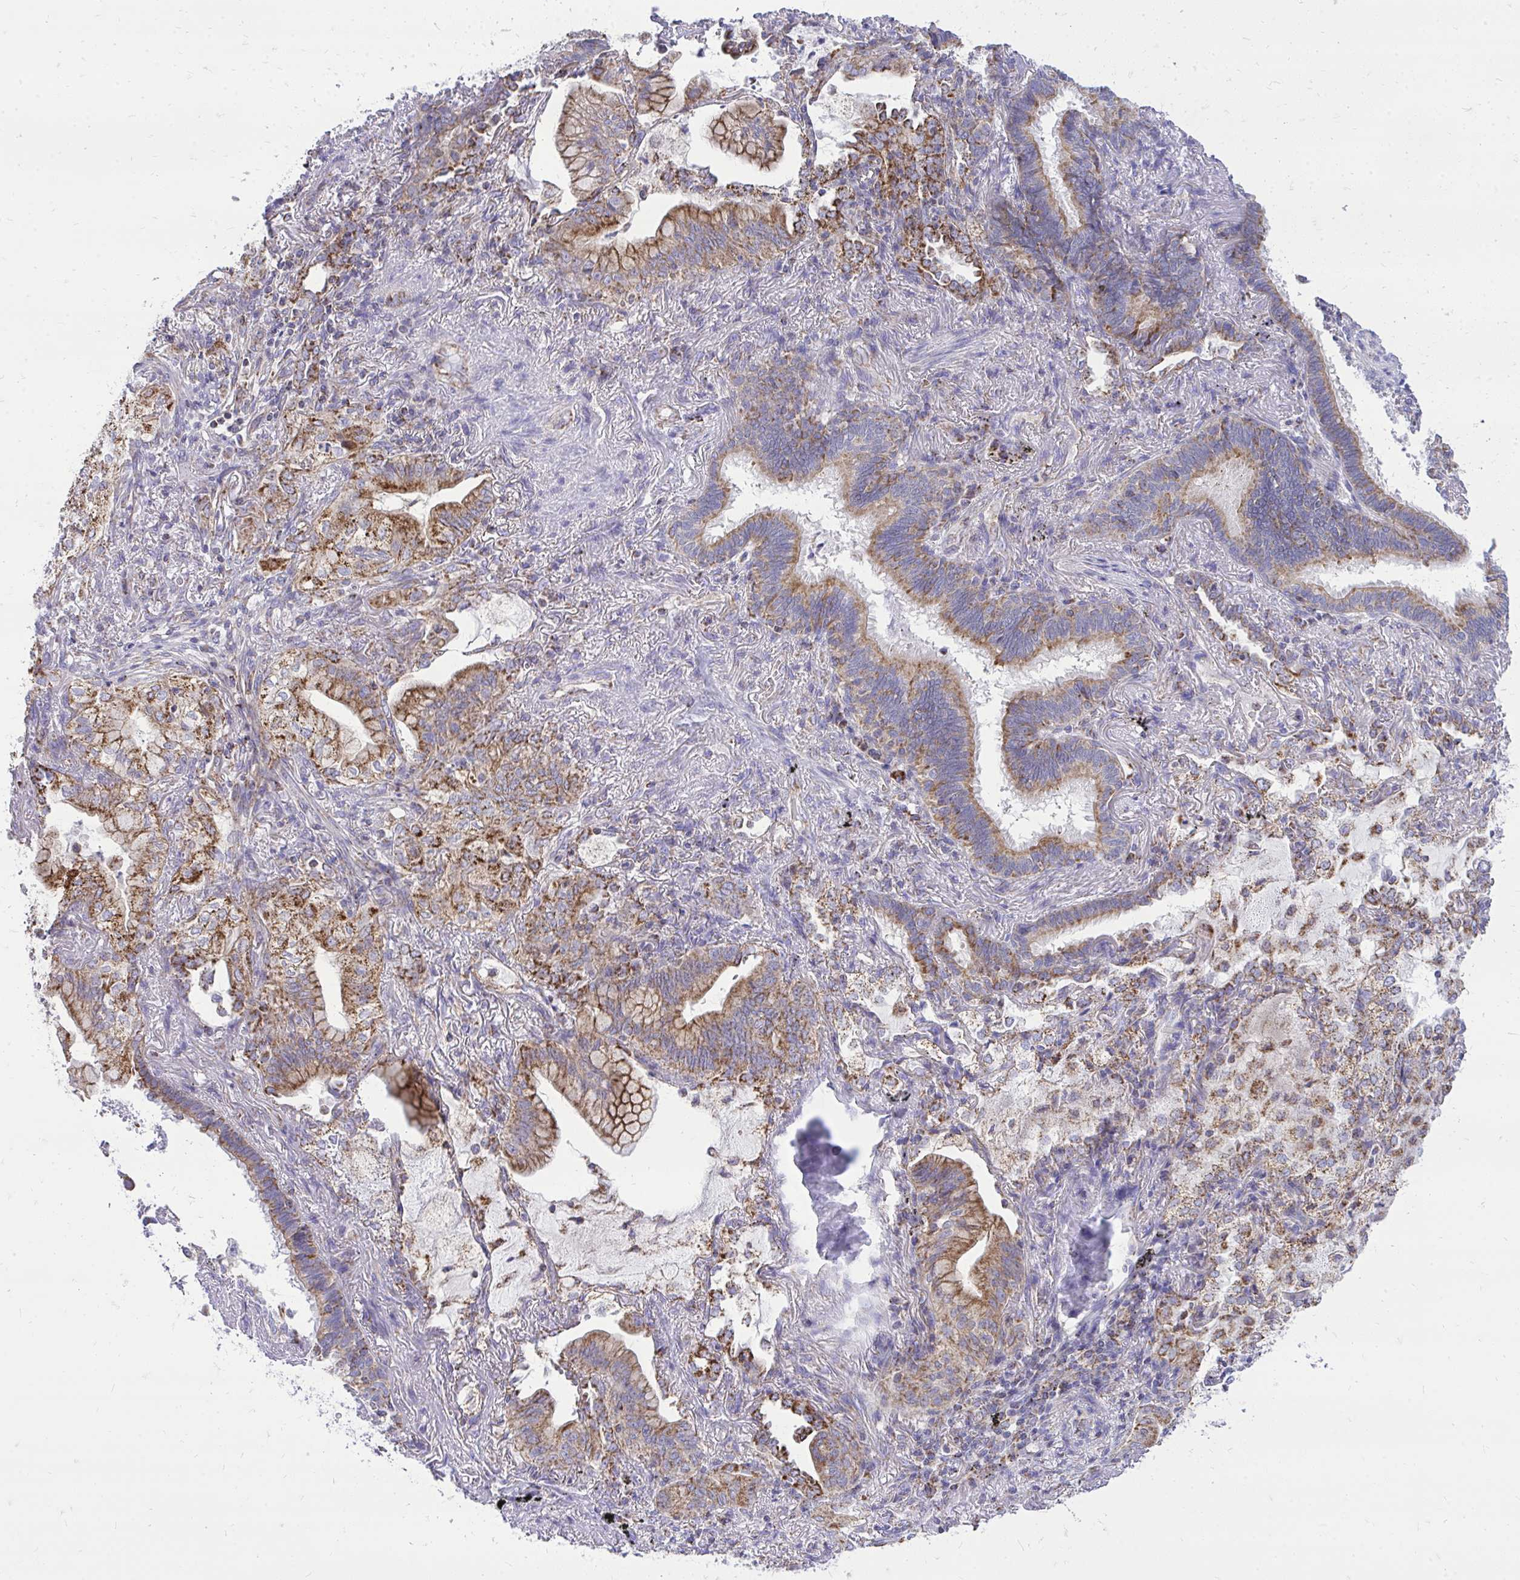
{"staining": {"intensity": "moderate", "quantity": ">75%", "location": "cytoplasmic/membranous"}, "tissue": "lung cancer", "cell_type": "Tumor cells", "image_type": "cancer", "snomed": [{"axis": "morphology", "description": "Adenocarcinoma, NOS"}, {"axis": "topography", "description": "Lung"}], "caption": "Moderate cytoplasmic/membranous staining for a protein is appreciated in approximately >75% of tumor cells of lung cancer (adenocarcinoma) using immunohistochemistry.", "gene": "SPTBN2", "patient": {"sex": "male", "age": 77}}